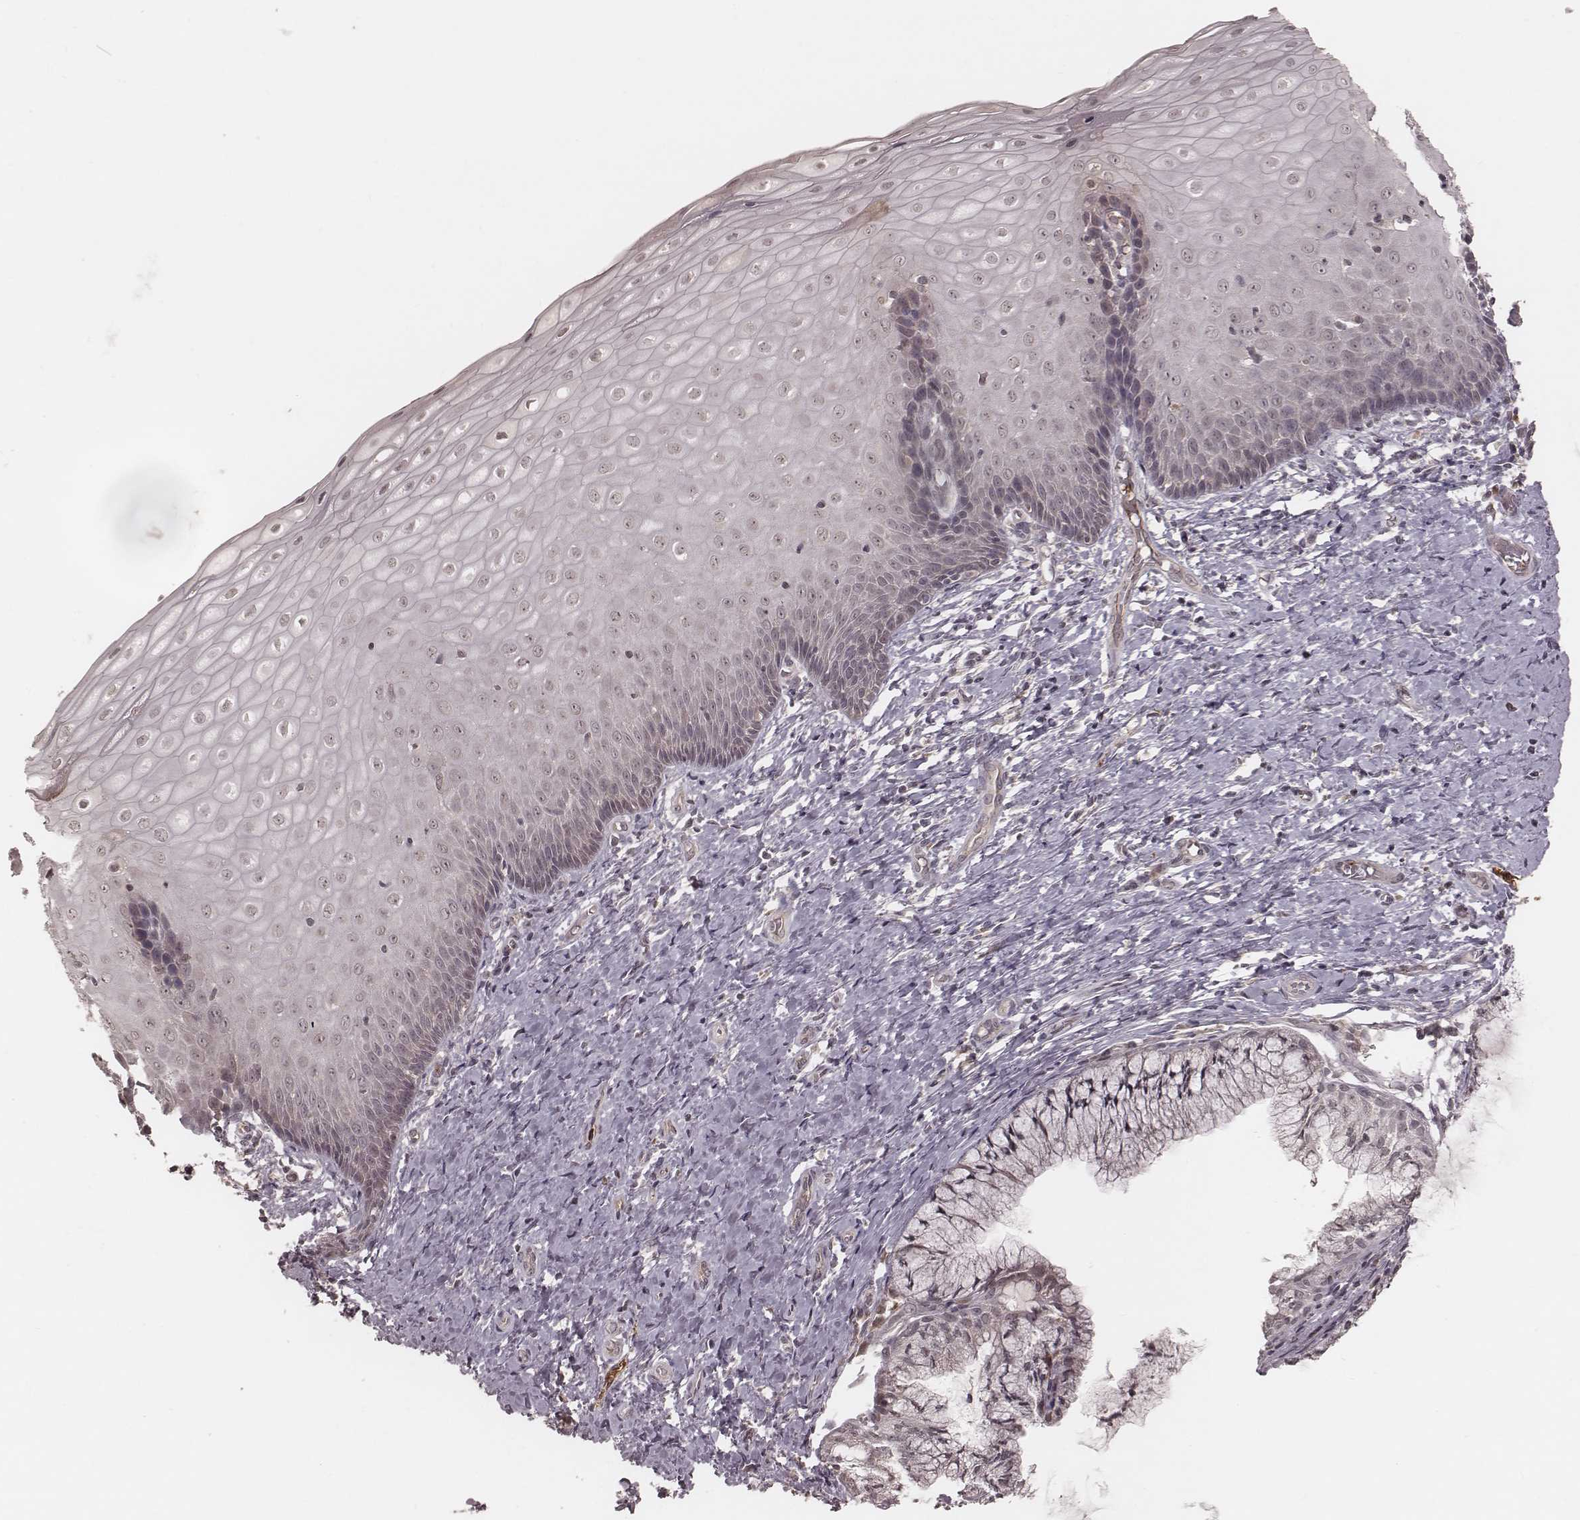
{"staining": {"intensity": "negative", "quantity": "none", "location": "none"}, "tissue": "cervix", "cell_type": "Glandular cells", "image_type": "normal", "snomed": [{"axis": "morphology", "description": "Normal tissue, NOS"}, {"axis": "topography", "description": "Cervix"}], "caption": "The immunohistochemistry histopathology image has no significant positivity in glandular cells of cervix.", "gene": "IL5", "patient": {"sex": "female", "age": 37}}